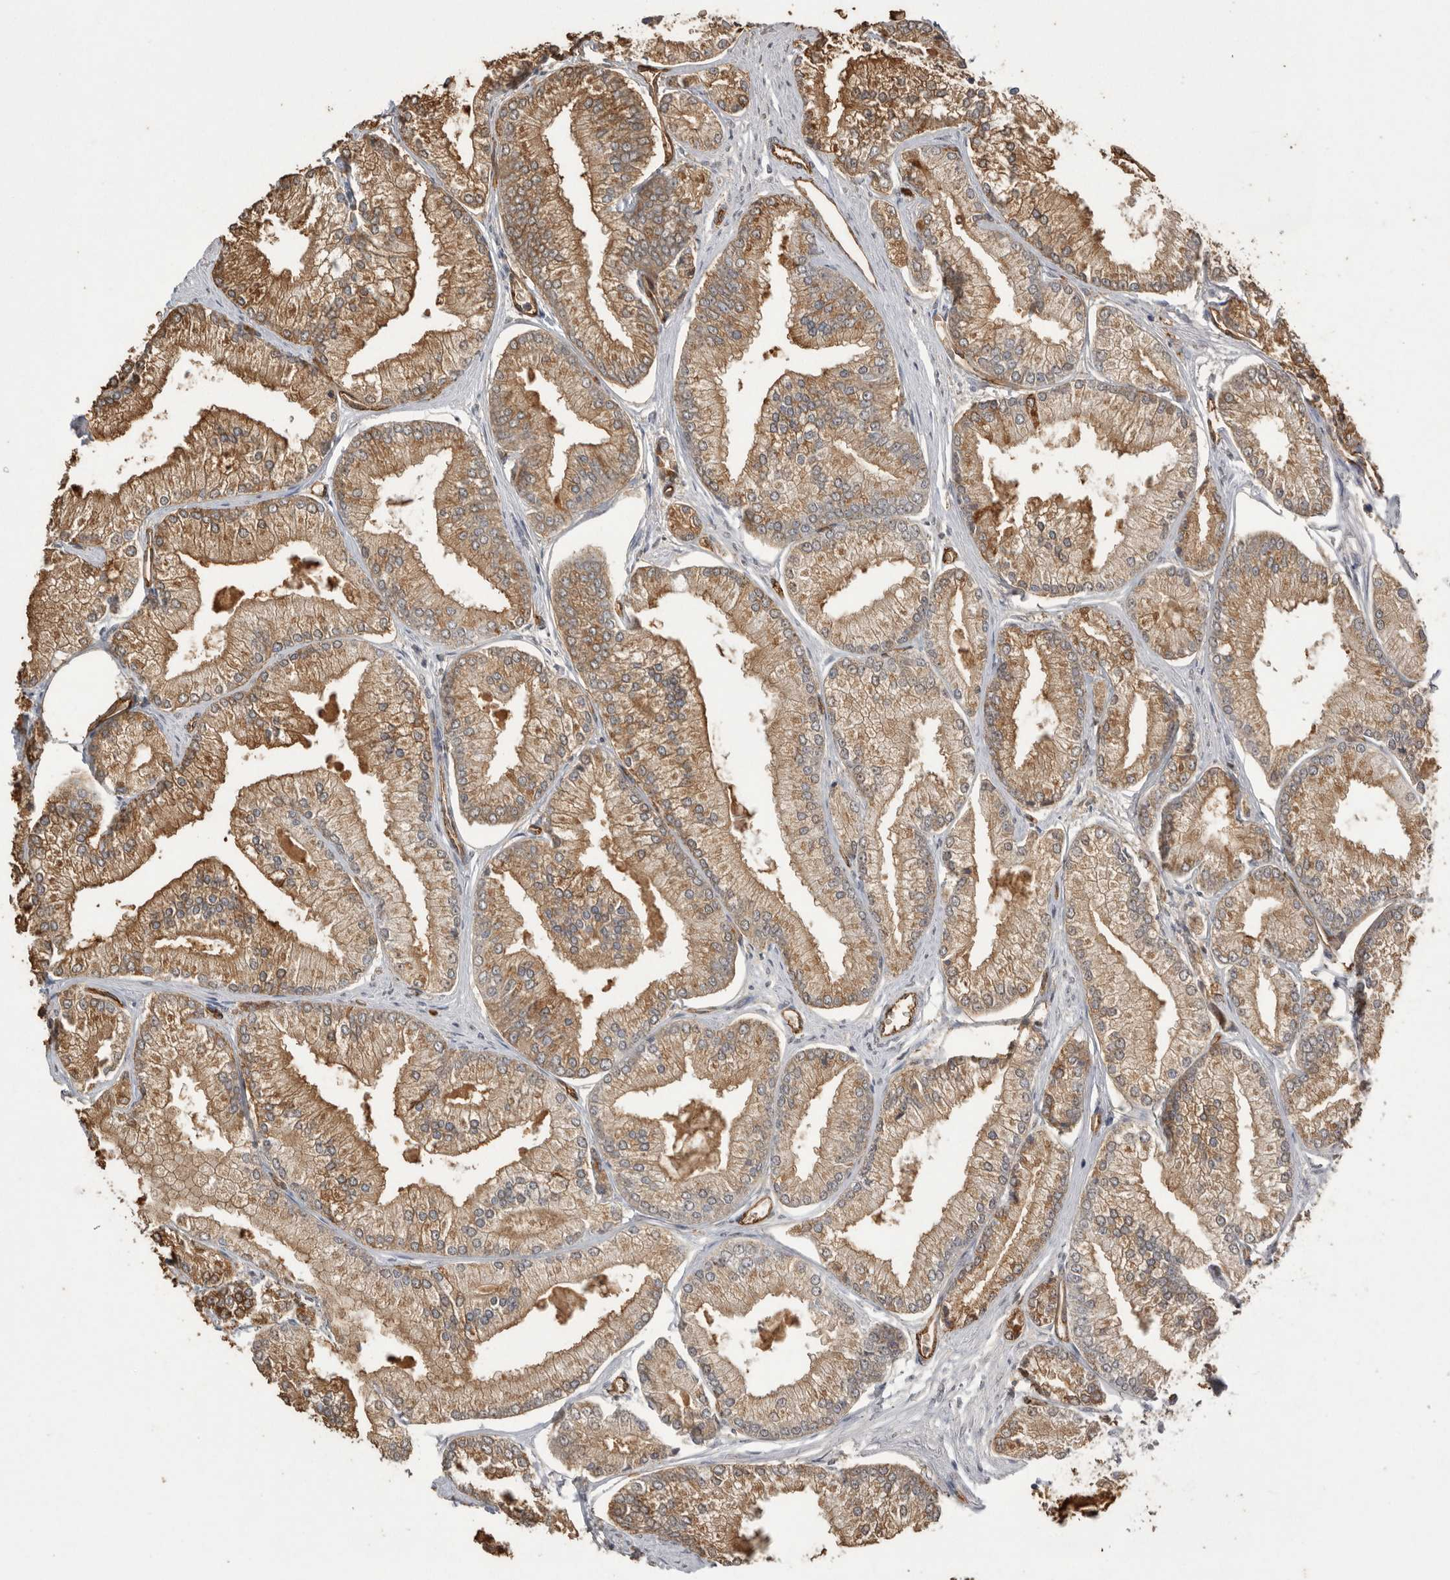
{"staining": {"intensity": "moderate", "quantity": ">75%", "location": "cytoplasmic/membranous"}, "tissue": "prostate cancer", "cell_type": "Tumor cells", "image_type": "cancer", "snomed": [{"axis": "morphology", "description": "Adenocarcinoma, Low grade"}, {"axis": "topography", "description": "Prostate"}], "caption": "A micrograph of human prostate cancer stained for a protein shows moderate cytoplasmic/membranous brown staining in tumor cells.", "gene": "IL27", "patient": {"sex": "male", "age": 52}}